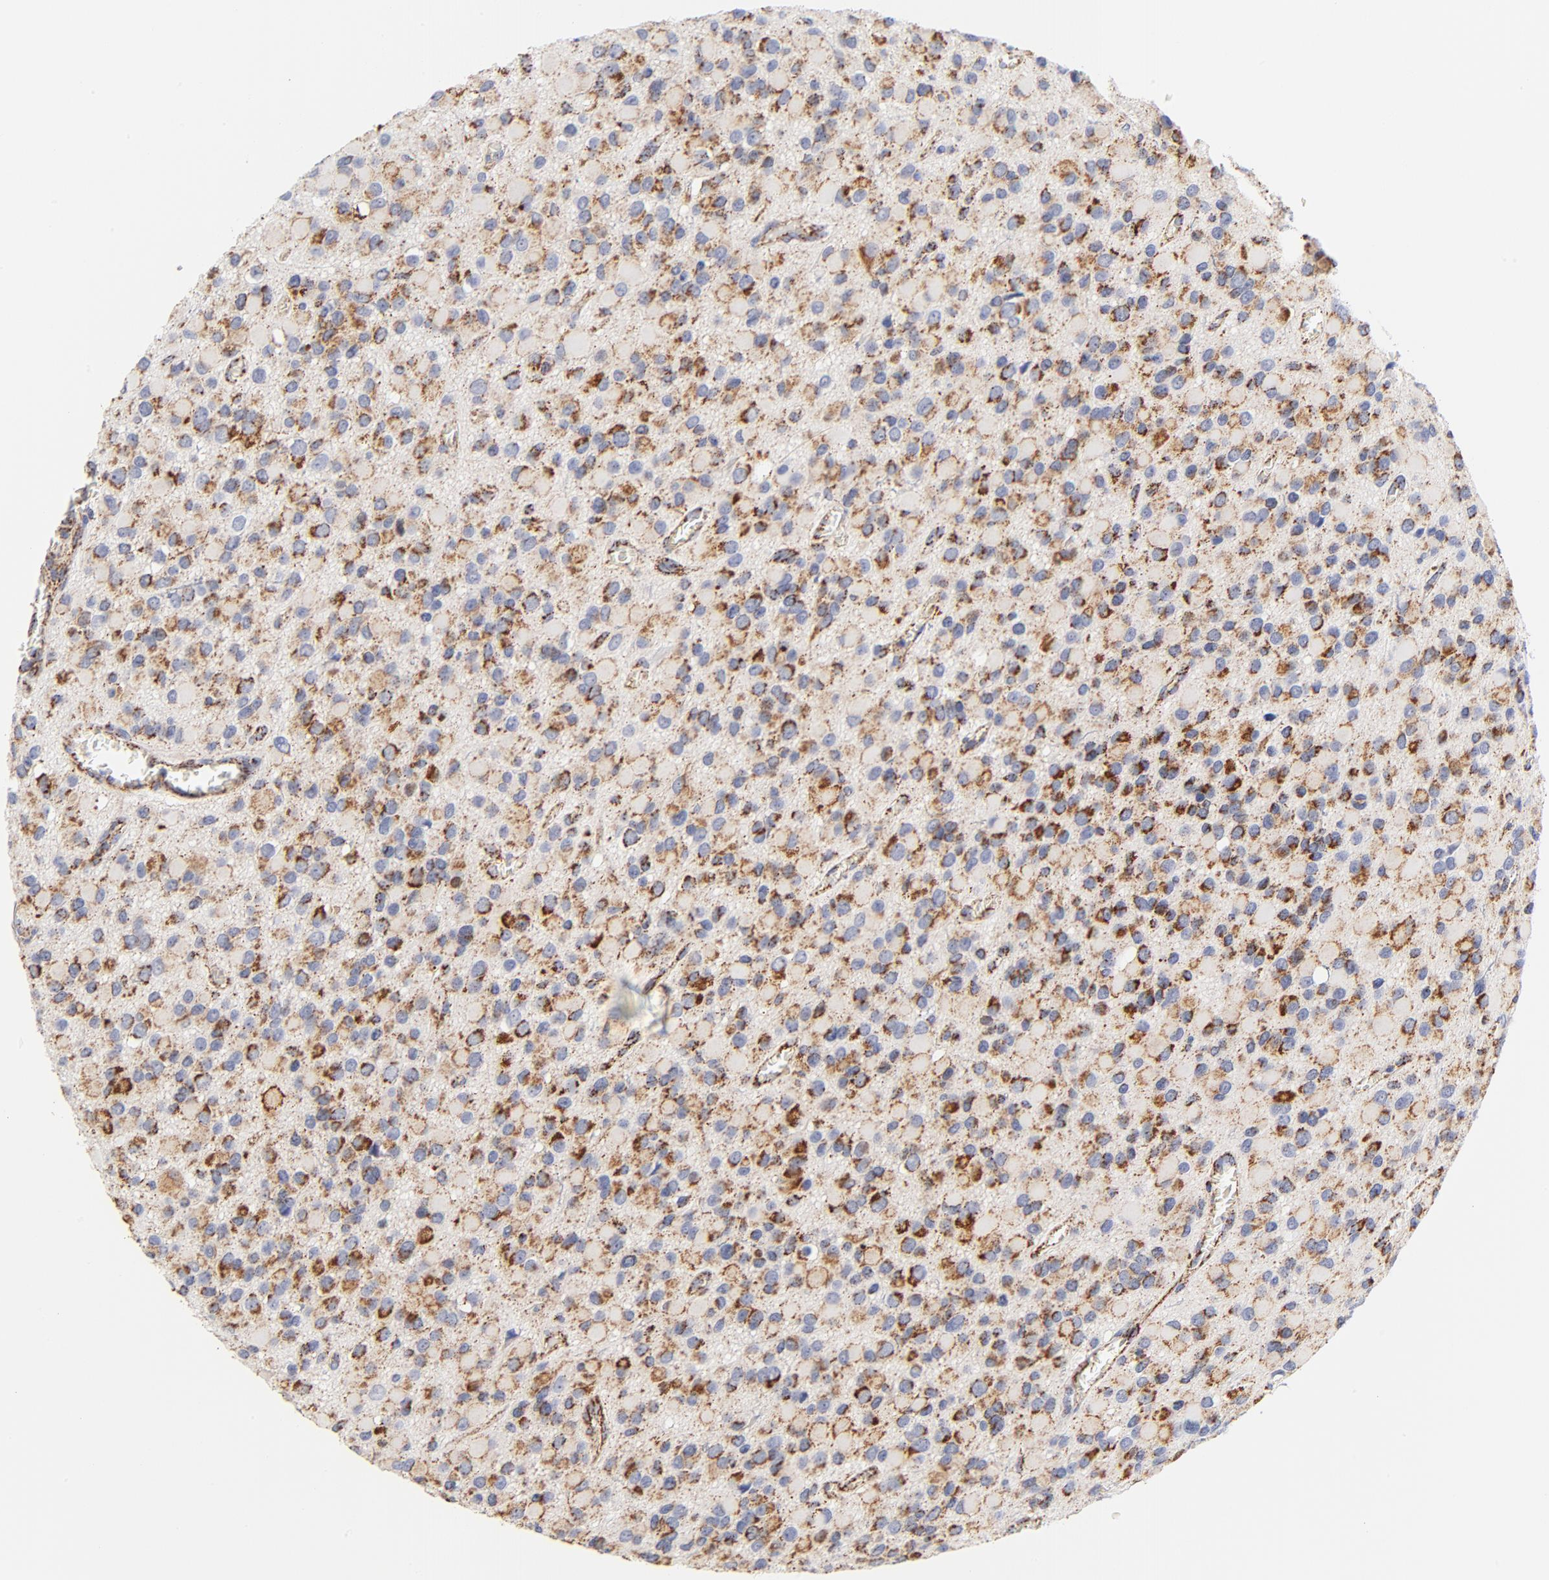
{"staining": {"intensity": "moderate", "quantity": ">75%", "location": "cytoplasmic/membranous"}, "tissue": "glioma", "cell_type": "Tumor cells", "image_type": "cancer", "snomed": [{"axis": "morphology", "description": "Glioma, malignant, Low grade"}, {"axis": "topography", "description": "Brain"}], "caption": "Brown immunohistochemical staining in malignant low-grade glioma displays moderate cytoplasmic/membranous staining in approximately >75% of tumor cells. (Brightfield microscopy of DAB IHC at high magnification).", "gene": "ECHS1", "patient": {"sex": "male", "age": 42}}